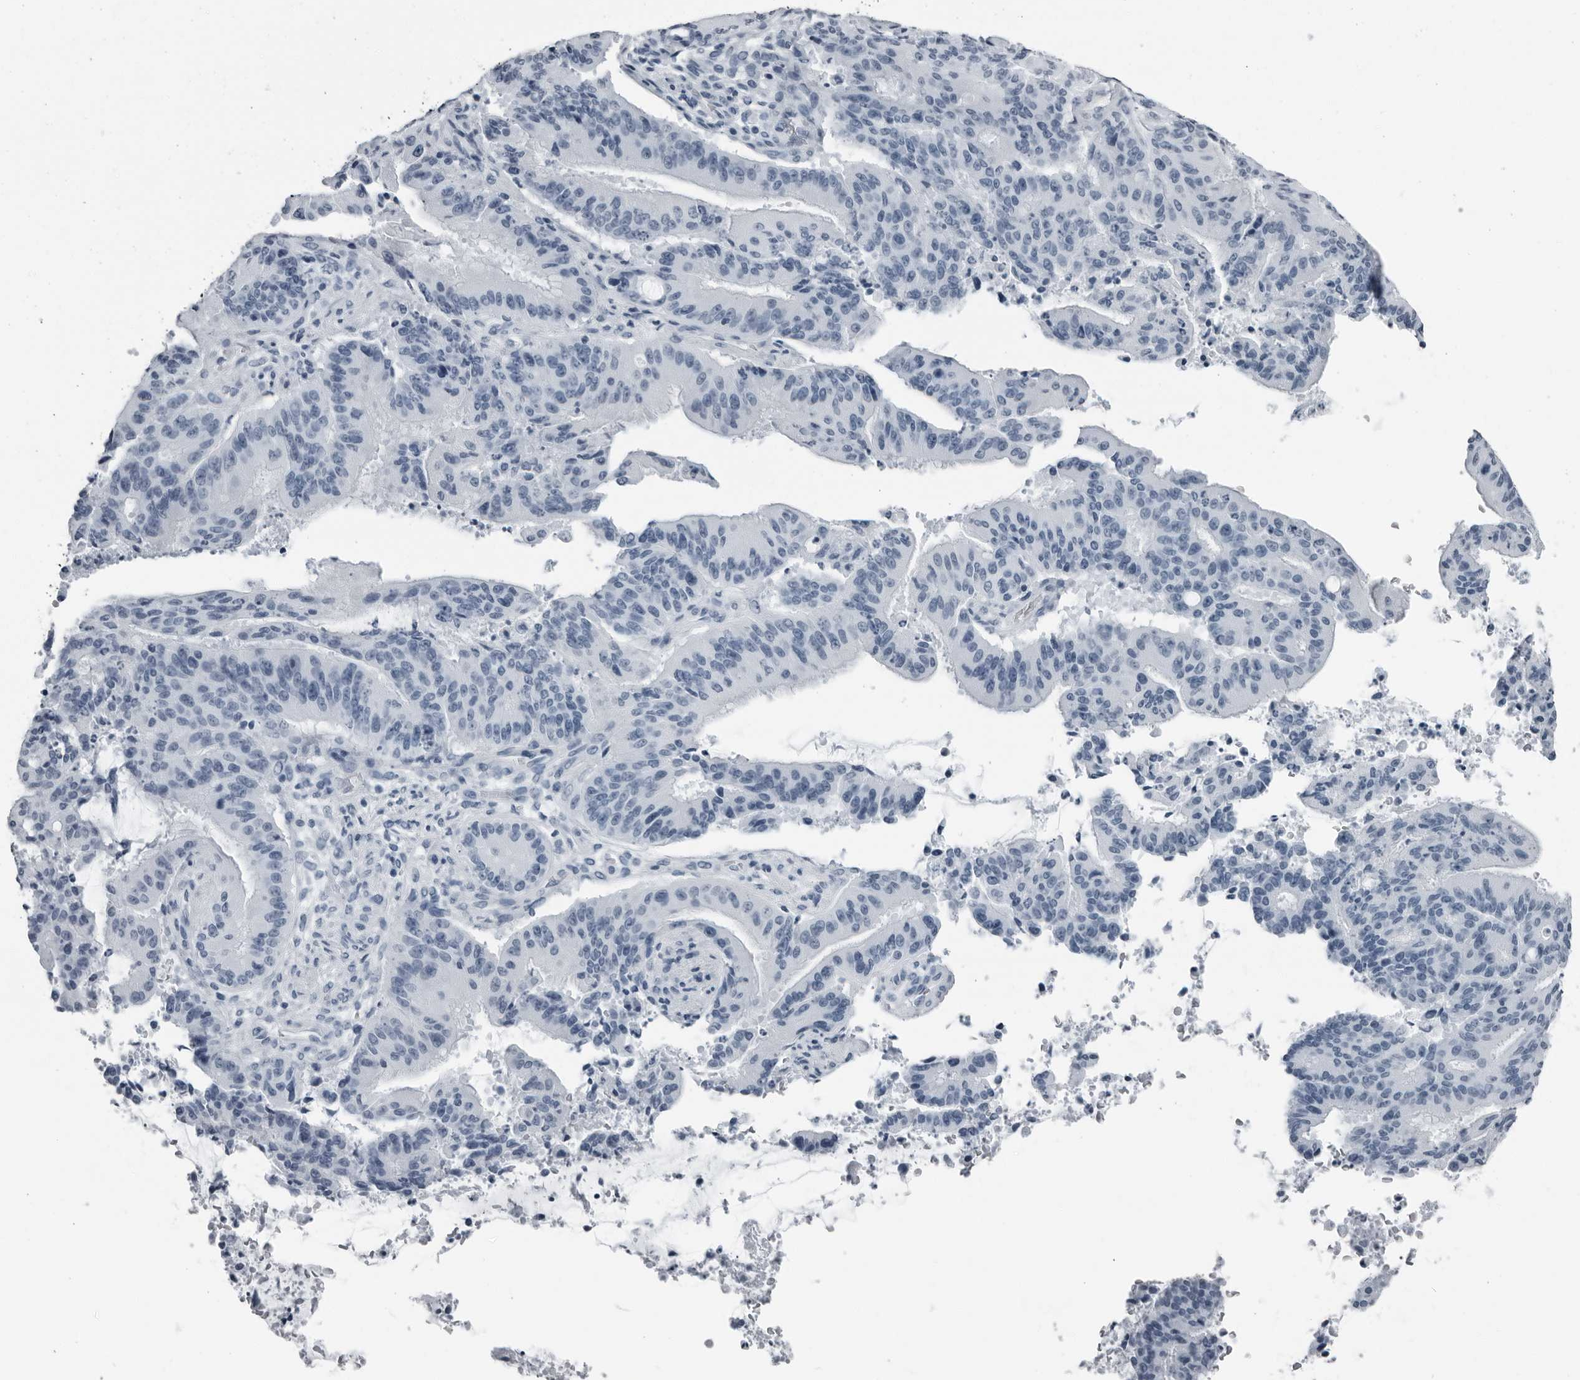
{"staining": {"intensity": "negative", "quantity": "none", "location": "none"}, "tissue": "liver cancer", "cell_type": "Tumor cells", "image_type": "cancer", "snomed": [{"axis": "morphology", "description": "Normal tissue, NOS"}, {"axis": "morphology", "description": "Cholangiocarcinoma"}, {"axis": "topography", "description": "Liver"}, {"axis": "topography", "description": "Peripheral nerve tissue"}], "caption": "Liver cancer stained for a protein using immunohistochemistry (IHC) displays no expression tumor cells.", "gene": "PRSS1", "patient": {"sex": "female", "age": 73}}